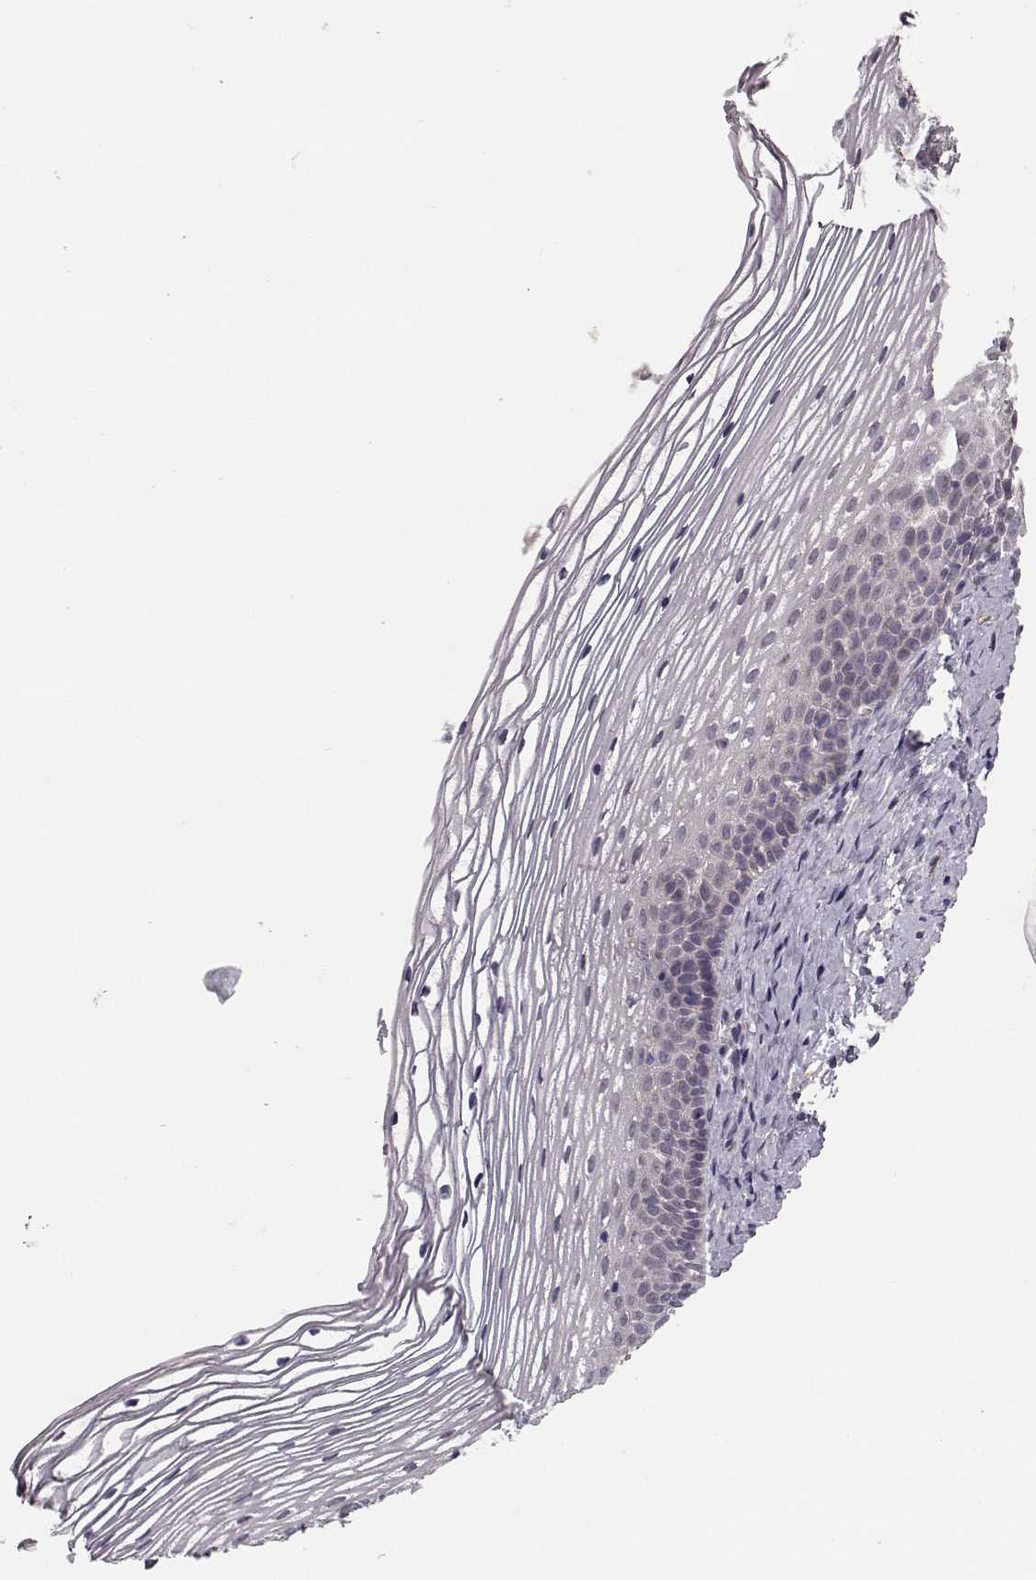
{"staining": {"intensity": "negative", "quantity": "none", "location": "none"}, "tissue": "cervix", "cell_type": "Glandular cells", "image_type": "normal", "snomed": [{"axis": "morphology", "description": "Normal tissue, NOS"}, {"axis": "topography", "description": "Cervix"}], "caption": "The micrograph reveals no significant positivity in glandular cells of cervix.", "gene": "GPR50", "patient": {"sex": "female", "age": 39}}